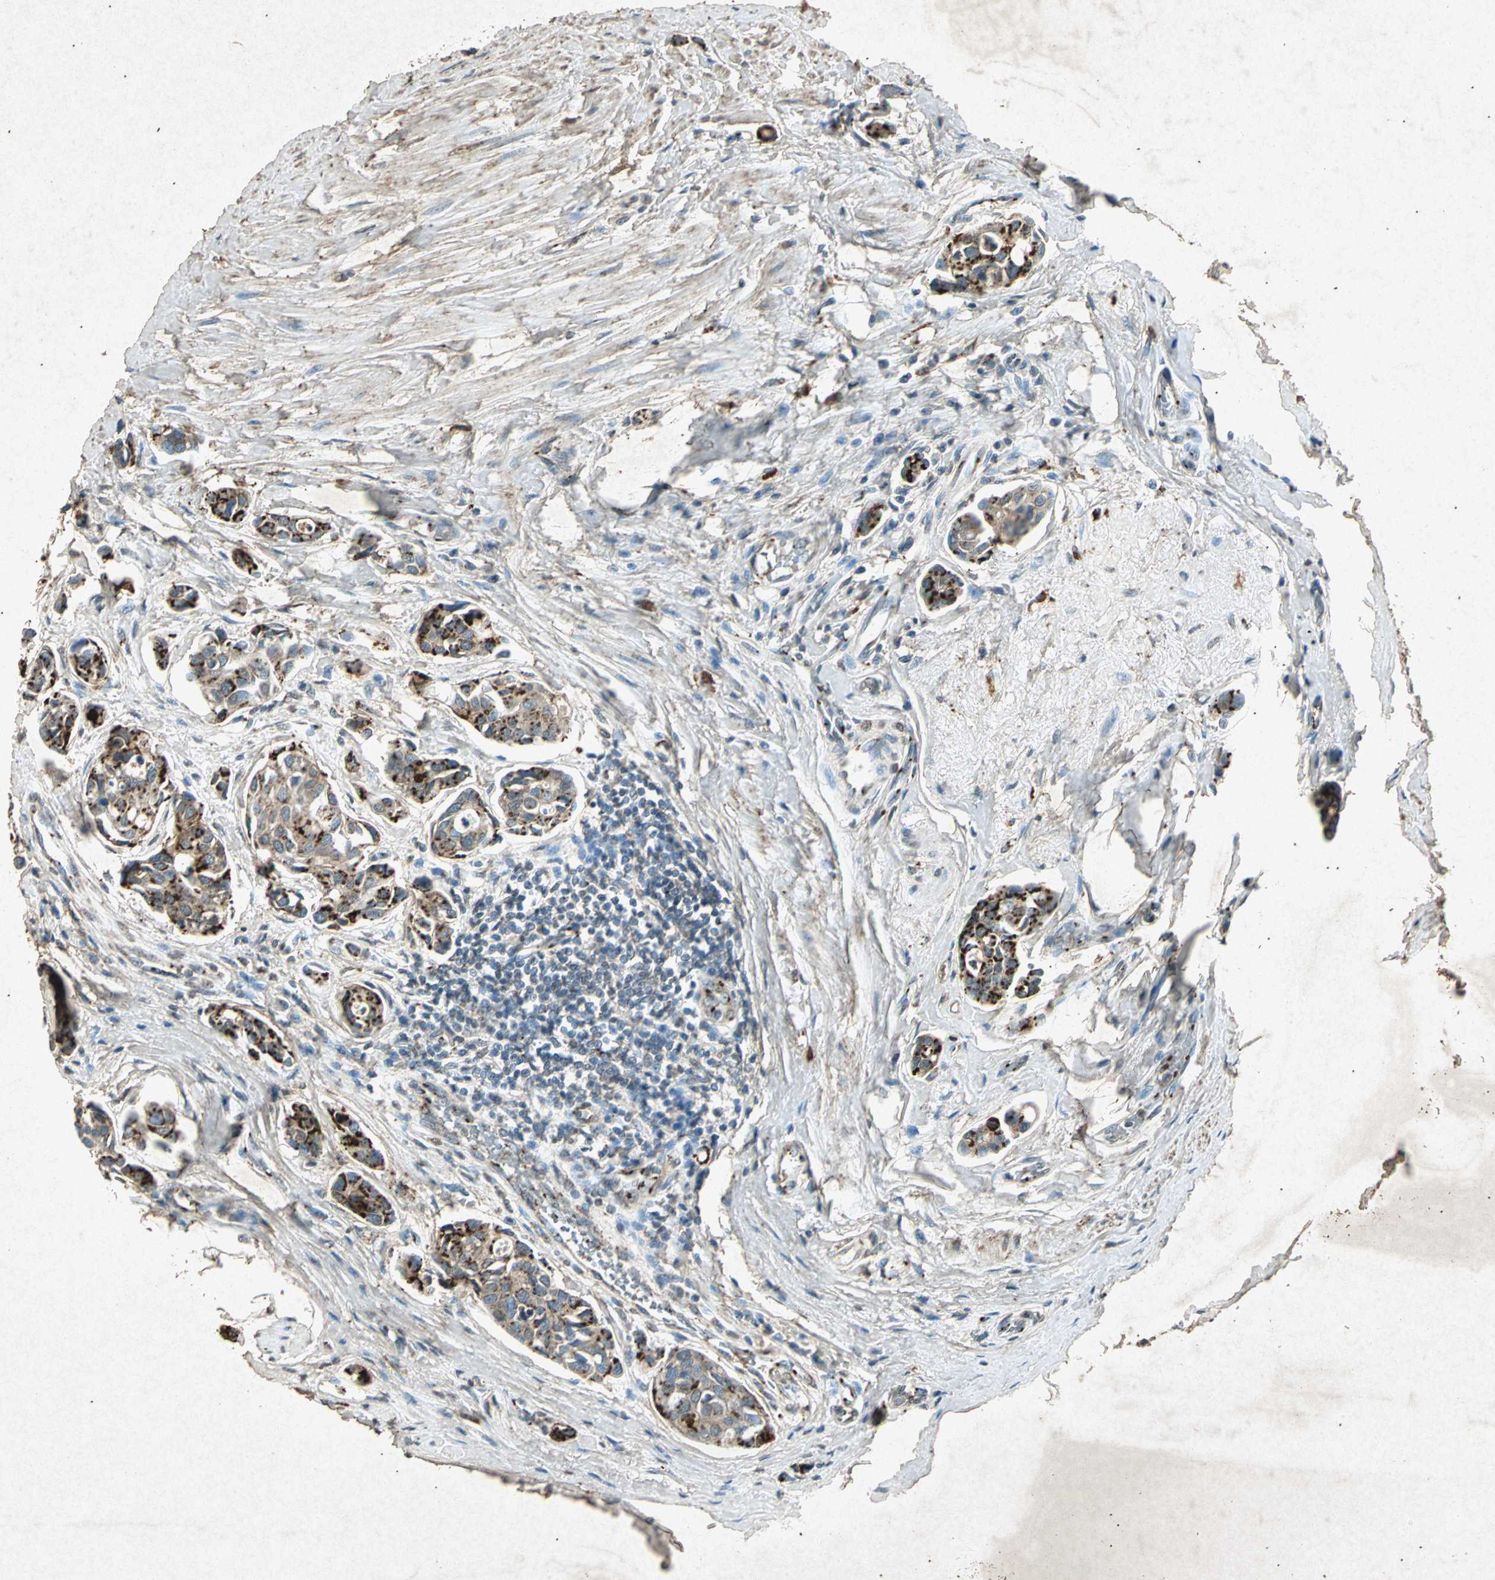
{"staining": {"intensity": "strong", "quantity": "25%-75%", "location": "cytoplasmic/membranous"}, "tissue": "urothelial cancer", "cell_type": "Tumor cells", "image_type": "cancer", "snomed": [{"axis": "morphology", "description": "Urothelial carcinoma, High grade"}, {"axis": "topography", "description": "Urinary bladder"}], "caption": "This photomicrograph displays IHC staining of high-grade urothelial carcinoma, with high strong cytoplasmic/membranous expression in about 25%-75% of tumor cells.", "gene": "PSEN1", "patient": {"sex": "male", "age": 78}}